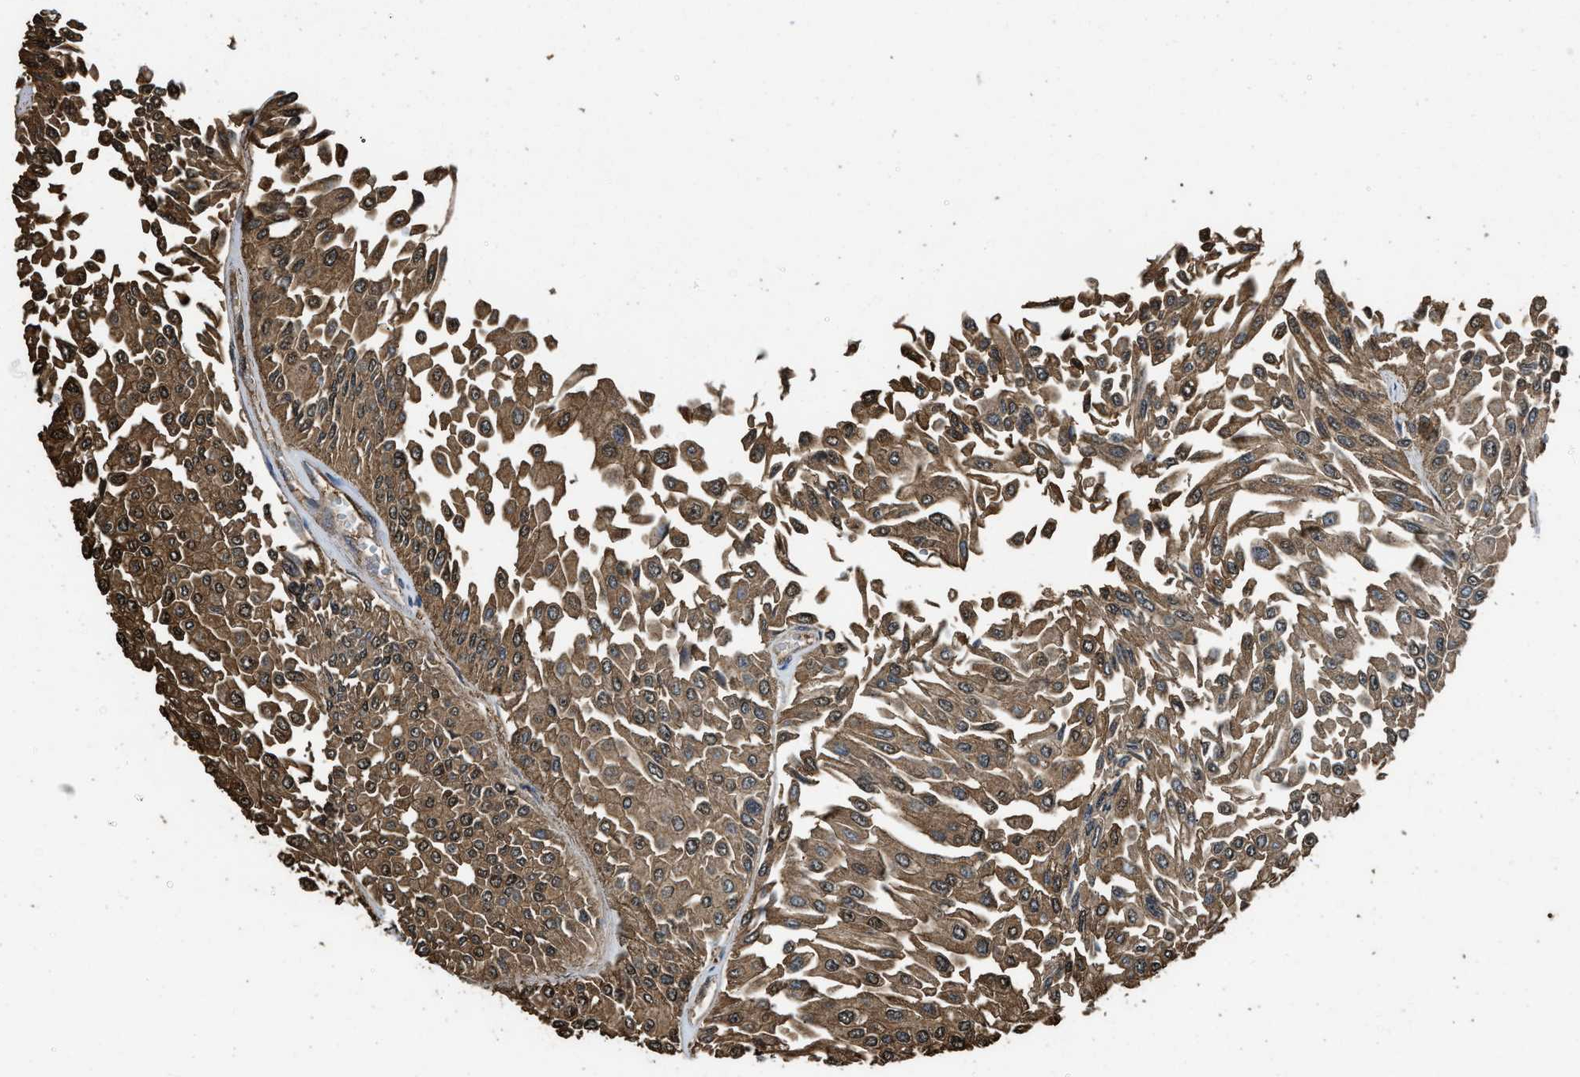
{"staining": {"intensity": "moderate", "quantity": ">75%", "location": "cytoplasmic/membranous"}, "tissue": "urothelial cancer", "cell_type": "Tumor cells", "image_type": "cancer", "snomed": [{"axis": "morphology", "description": "Urothelial carcinoma, Low grade"}, {"axis": "topography", "description": "Urinary bladder"}], "caption": "Low-grade urothelial carcinoma tissue reveals moderate cytoplasmic/membranous staining in approximately >75% of tumor cells (DAB IHC with brightfield microscopy, high magnification).", "gene": "GAPDH", "patient": {"sex": "male", "age": 67}}